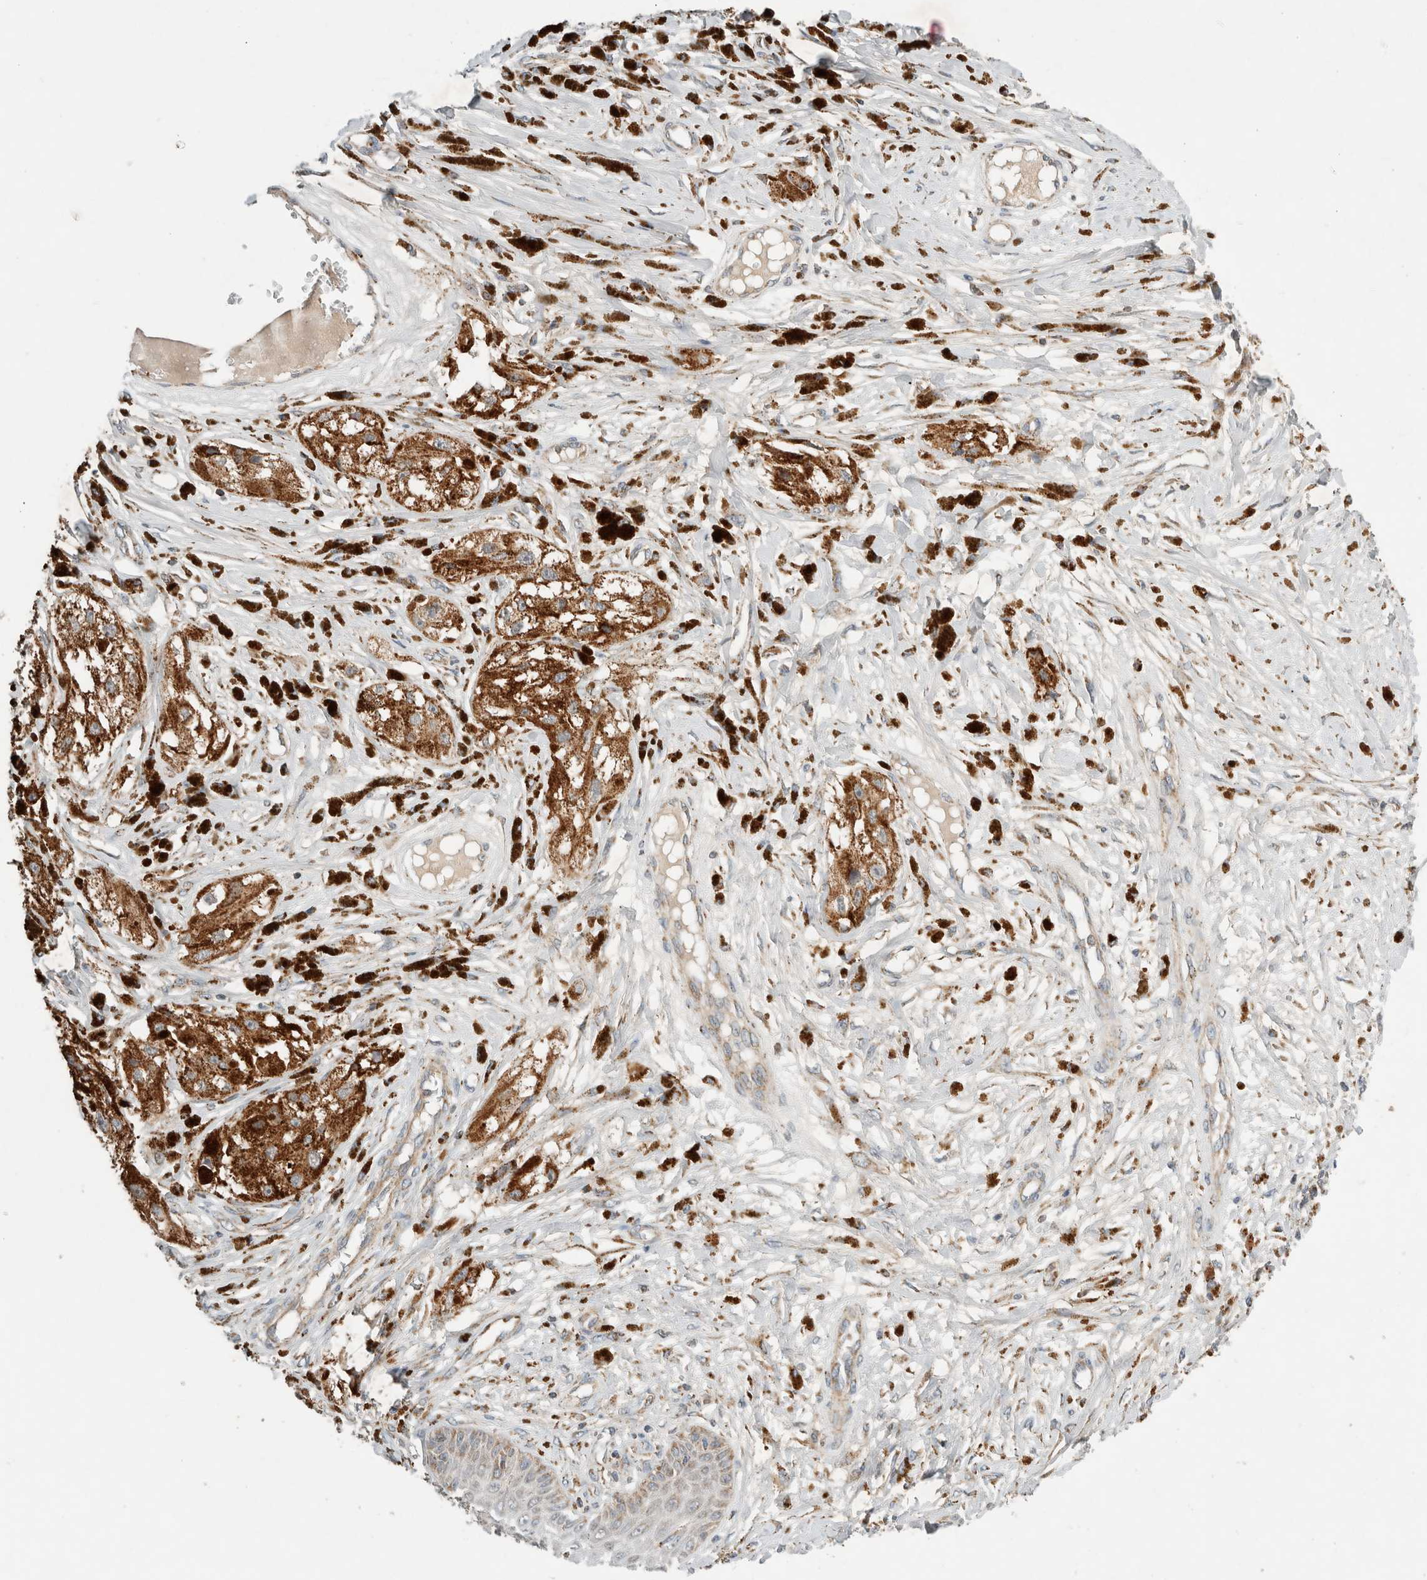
{"staining": {"intensity": "strong", "quantity": ">75%", "location": "cytoplasmic/membranous"}, "tissue": "melanoma", "cell_type": "Tumor cells", "image_type": "cancer", "snomed": [{"axis": "morphology", "description": "Malignant melanoma, NOS"}, {"axis": "topography", "description": "Skin"}], "caption": "An immunohistochemistry (IHC) micrograph of tumor tissue is shown. Protein staining in brown shows strong cytoplasmic/membranous positivity in malignant melanoma within tumor cells.", "gene": "AMPD1", "patient": {"sex": "male", "age": 88}}